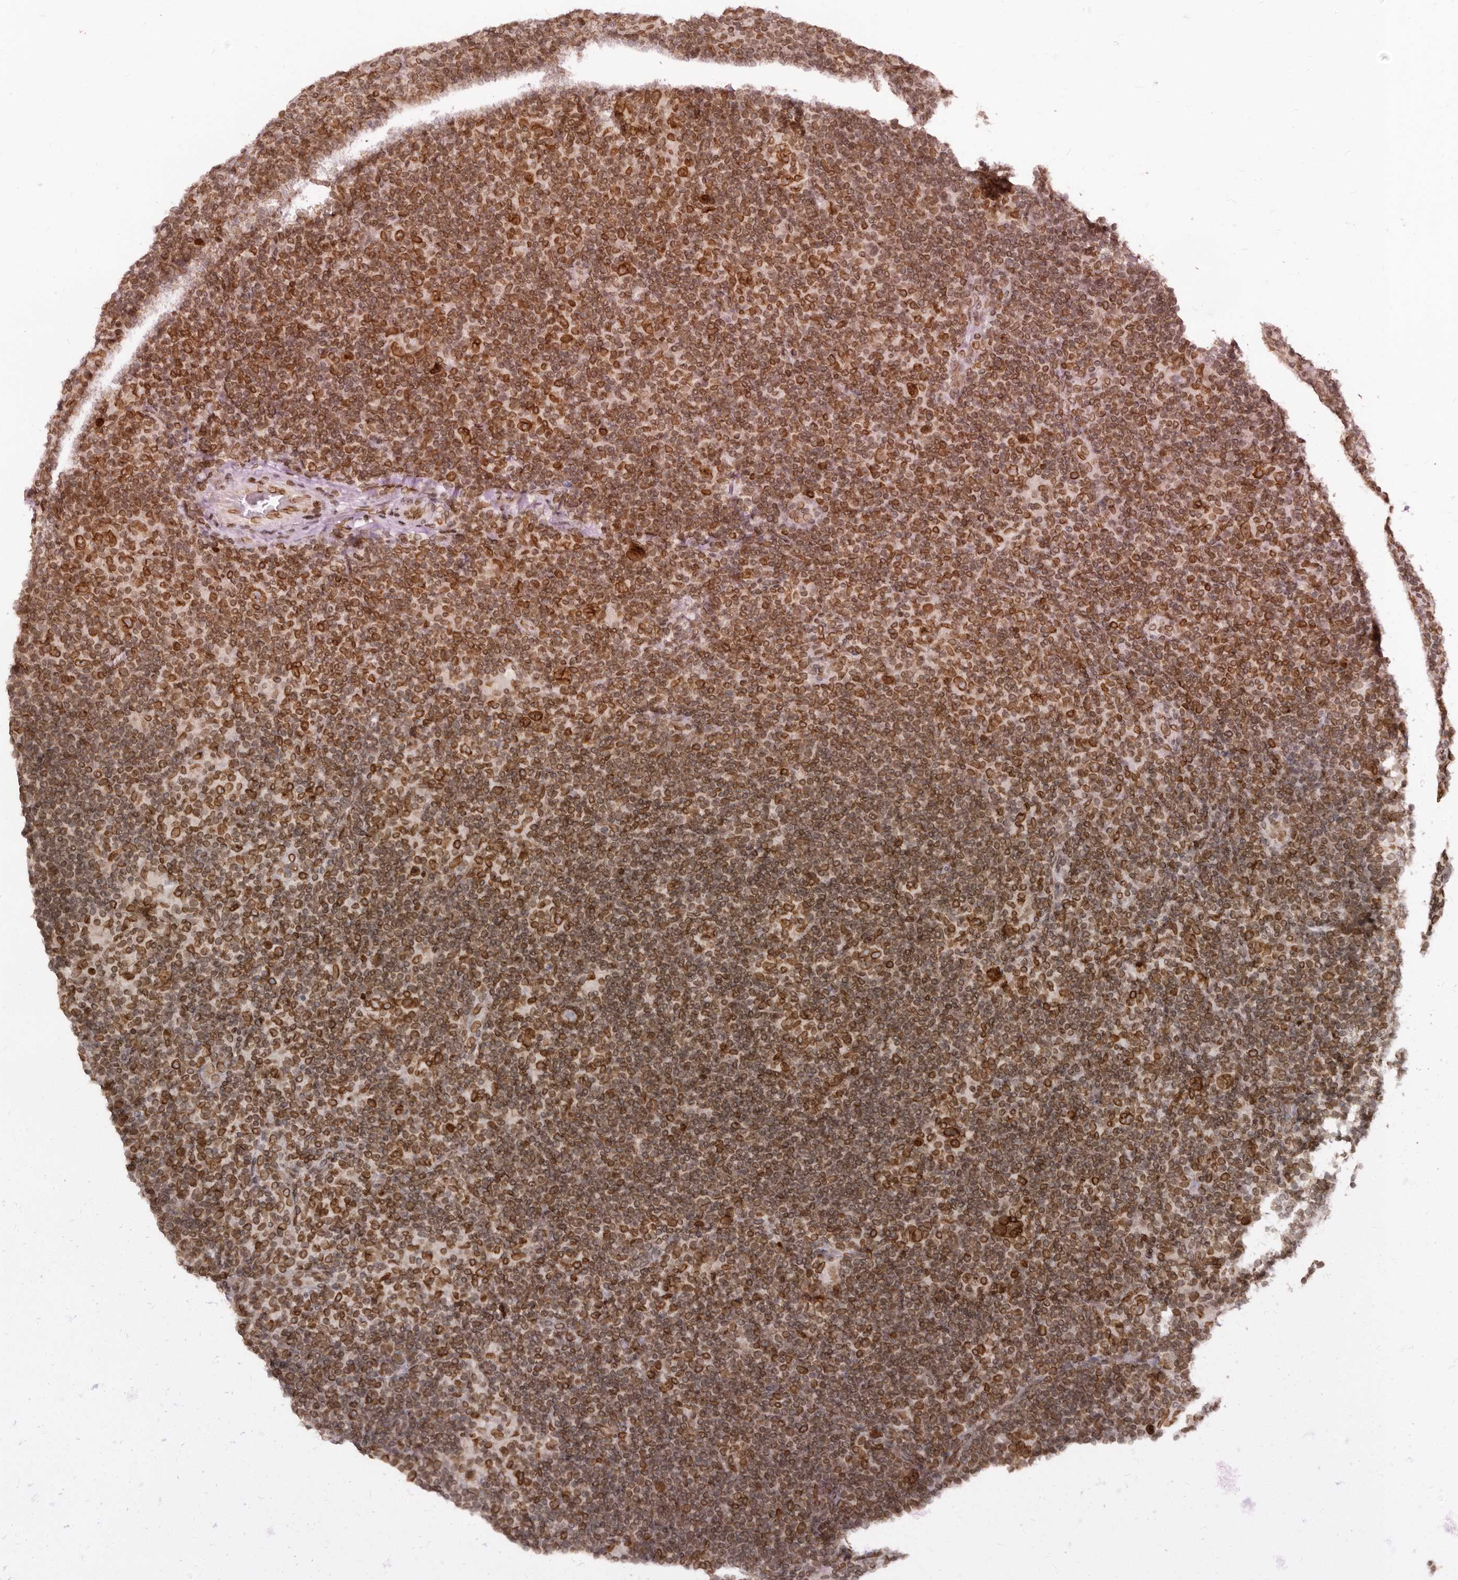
{"staining": {"intensity": "strong", "quantity": ">75%", "location": "cytoplasmic/membranous,nuclear"}, "tissue": "lymphoma", "cell_type": "Tumor cells", "image_type": "cancer", "snomed": [{"axis": "morphology", "description": "Hodgkin's disease, NOS"}, {"axis": "topography", "description": "Lymph node"}], "caption": "Immunohistochemistry image of lymphoma stained for a protein (brown), which reveals high levels of strong cytoplasmic/membranous and nuclear positivity in approximately >75% of tumor cells.", "gene": "NUP153", "patient": {"sex": "female", "age": 57}}